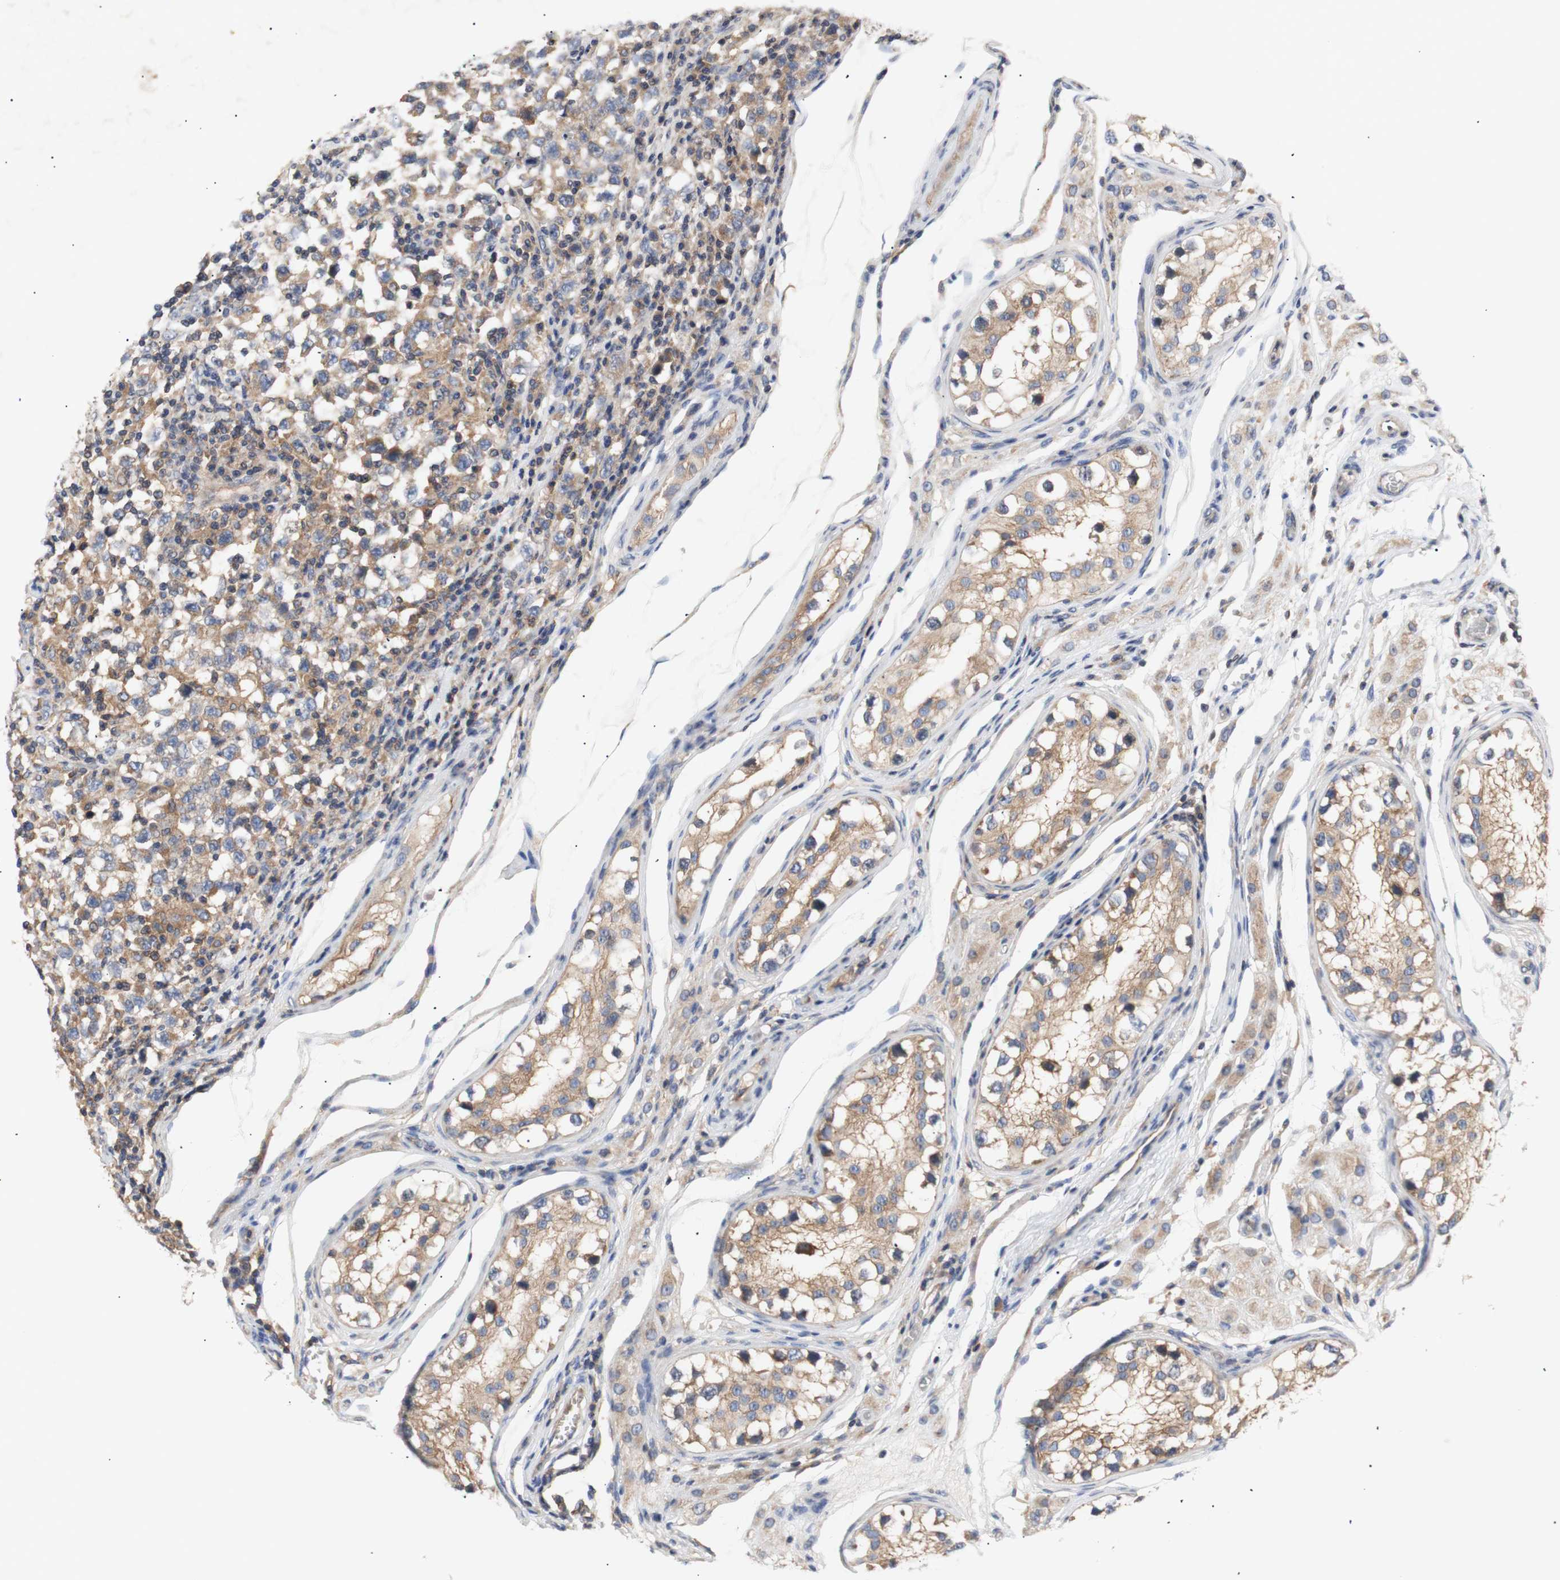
{"staining": {"intensity": "moderate", "quantity": ">75%", "location": "cytoplasmic/membranous"}, "tissue": "testis cancer", "cell_type": "Tumor cells", "image_type": "cancer", "snomed": [{"axis": "morphology", "description": "Carcinoma, Embryonal, NOS"}, {"axis": "topography", "description": "Testis"}], "caption": "Moderate cytoplasmic/membranous staining is identified in approximately >75% of tumor cells in testis embryonal carcinoma. (Stains: DAB (3,3'-diaminobenzidine) in brown, nuclei in blue, Microscopy: brightfield microscopy at high magnification).", "gene": "IKBKG", "patient": {"sex": "male", "age": 21}}